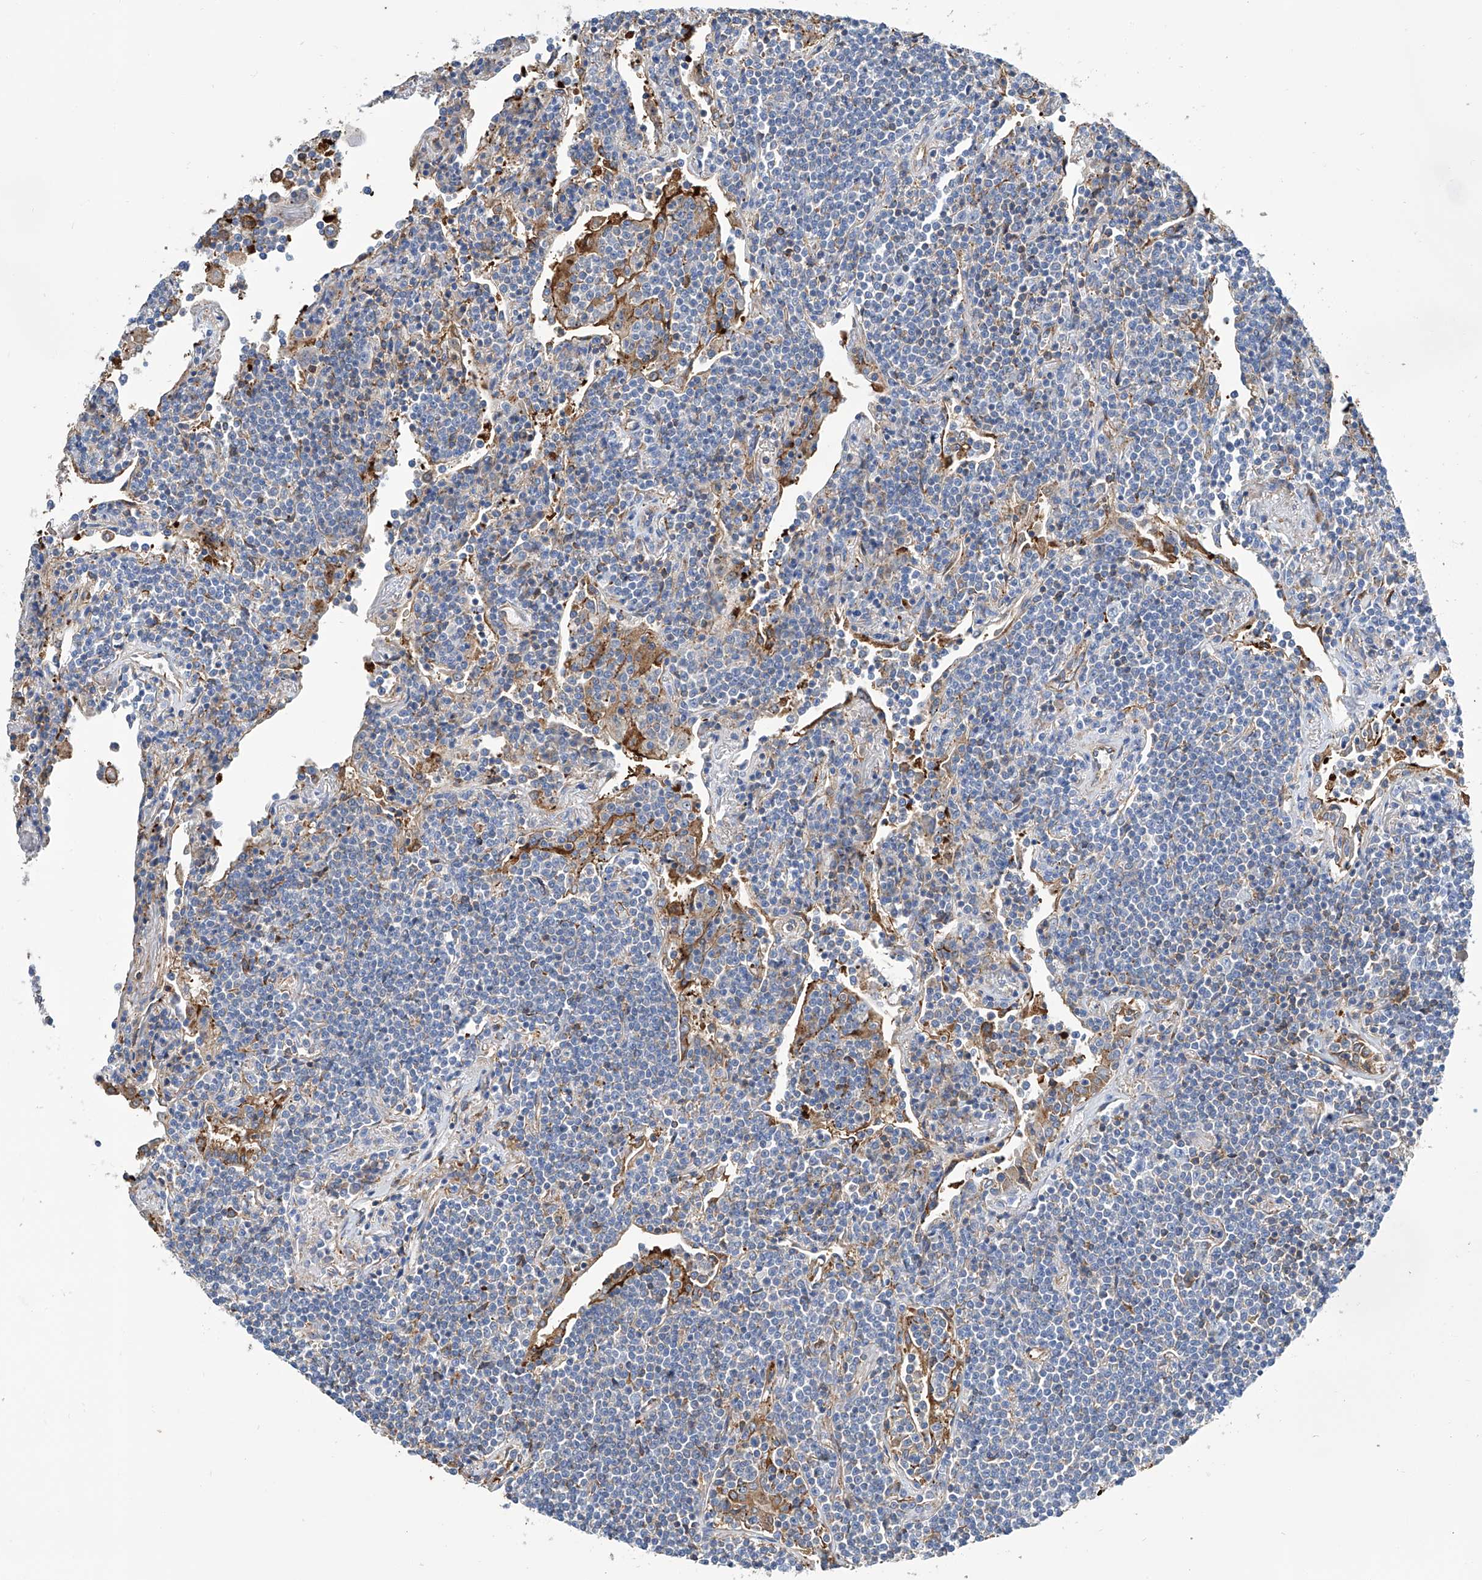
{"staining": {"intensity": "negative", "quantity": "none", "location": "none"}, "tissue": "lymphoma", "cell_type": "Tumor cells", "image_type": "cancer", "snomed": [{"axis": "morphology", "description": "Malignant lymphoma, non-Hodgkin's type, Low grade"}, {"axis": "topography", "description": "Lung"}], "caption": "IHC of low-grade malignant lymphoma, non-Hodgkin's type displays no expression in tumor cells.", "gene": "GPT", "patient": {"sex": "female", "age": 71}}